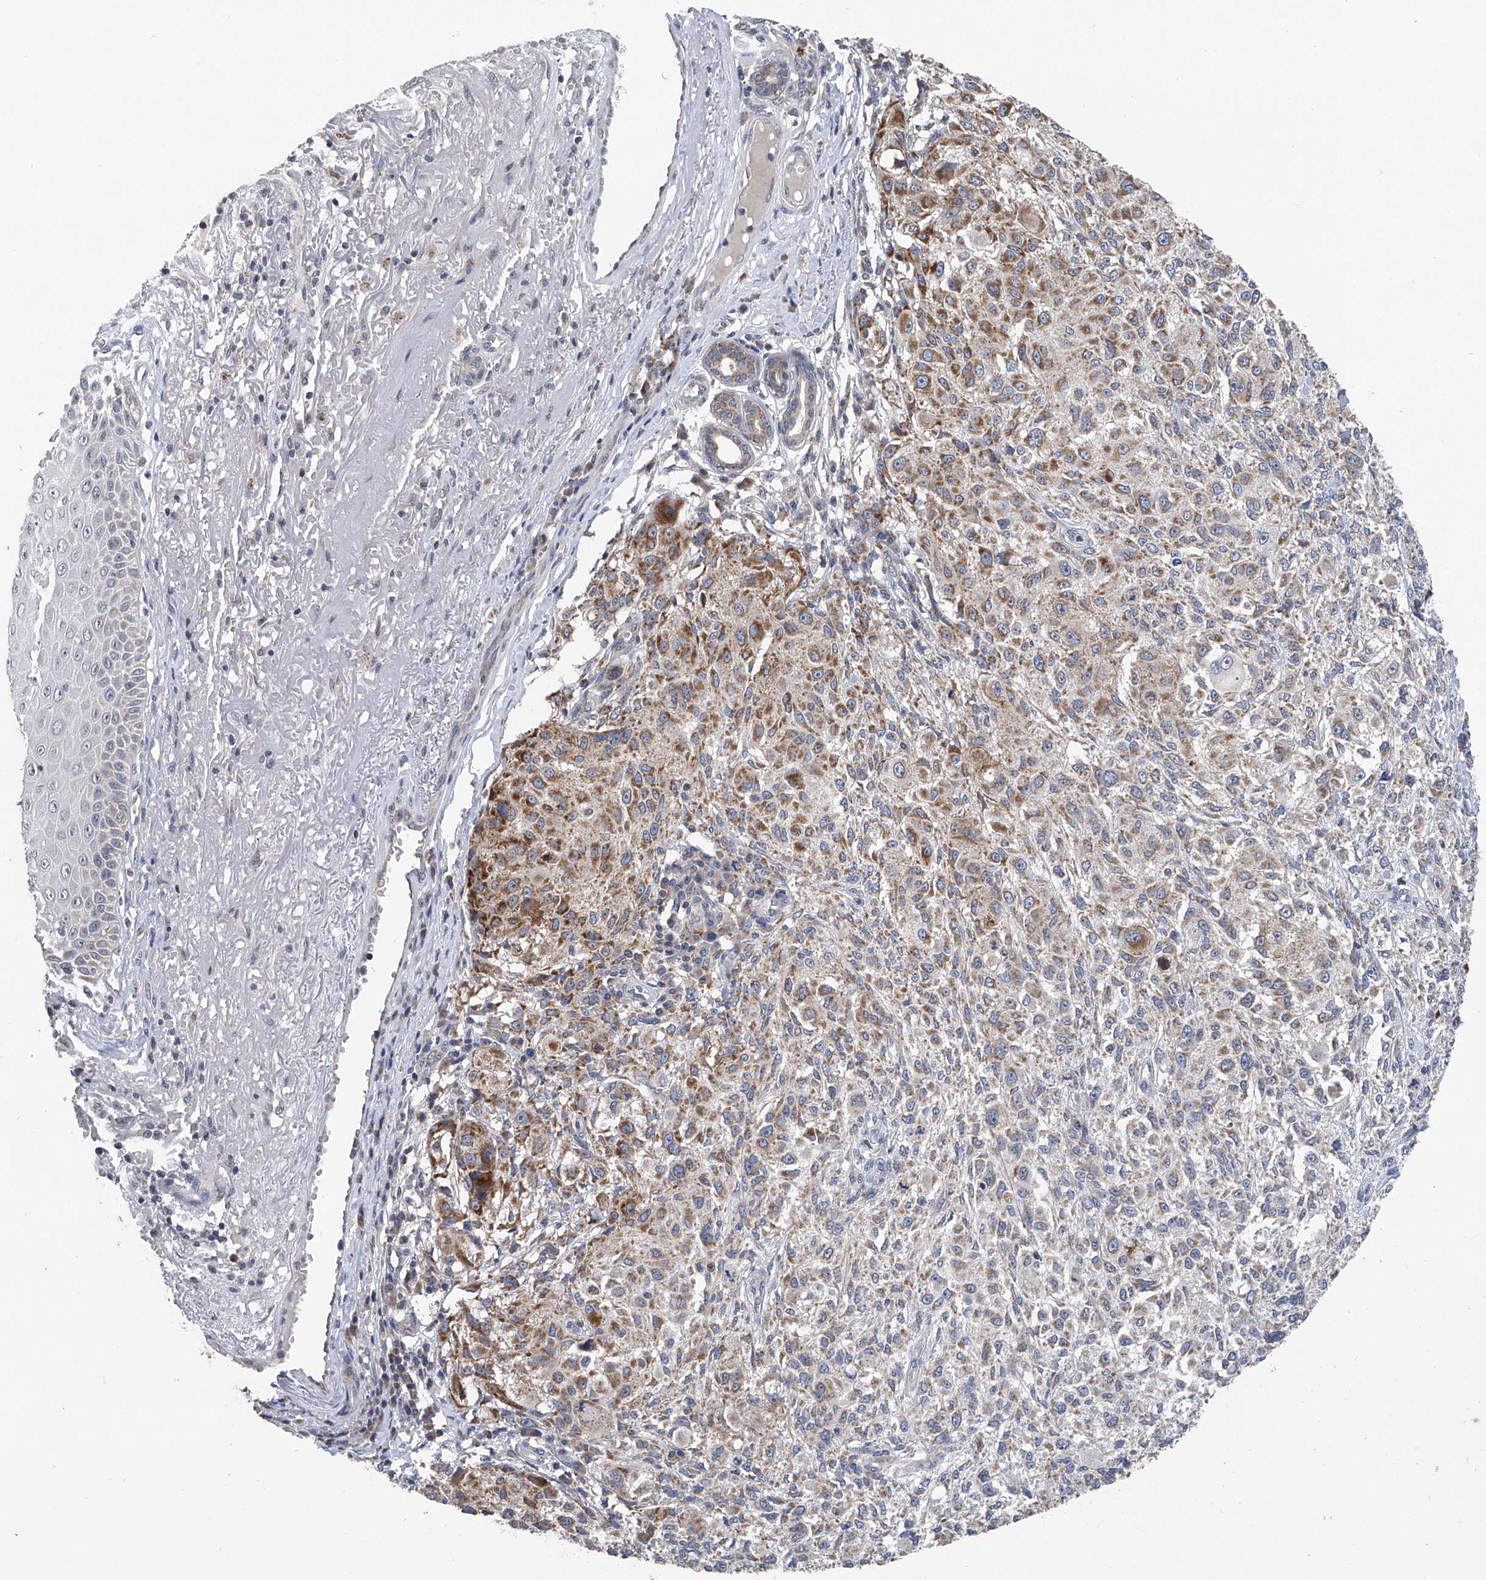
{"staining": {"intensity": "moderate", "quantity": "25%-75%", "location": "cytoplasmic/membranous"}, "tissue": "melanoma", "cell_type": "Tumor cells", "image_type": "cancer", "snomed": [{"axis": "morphology", "description": "Necrosis, NOS"}, {"axis": "morphology", "description": "Malignant melanoma, NOS"}, {"axis": "topography", "description": "Skin"}], "caption": "Immunohistochemical staining of malignant melanoma displays medium levels of moderate cytoplasmic/membranous expression in about 25%-75% of tumor cells.", "gene": "BCKDHB", "patient": {"sex": "female", "age": 87}}